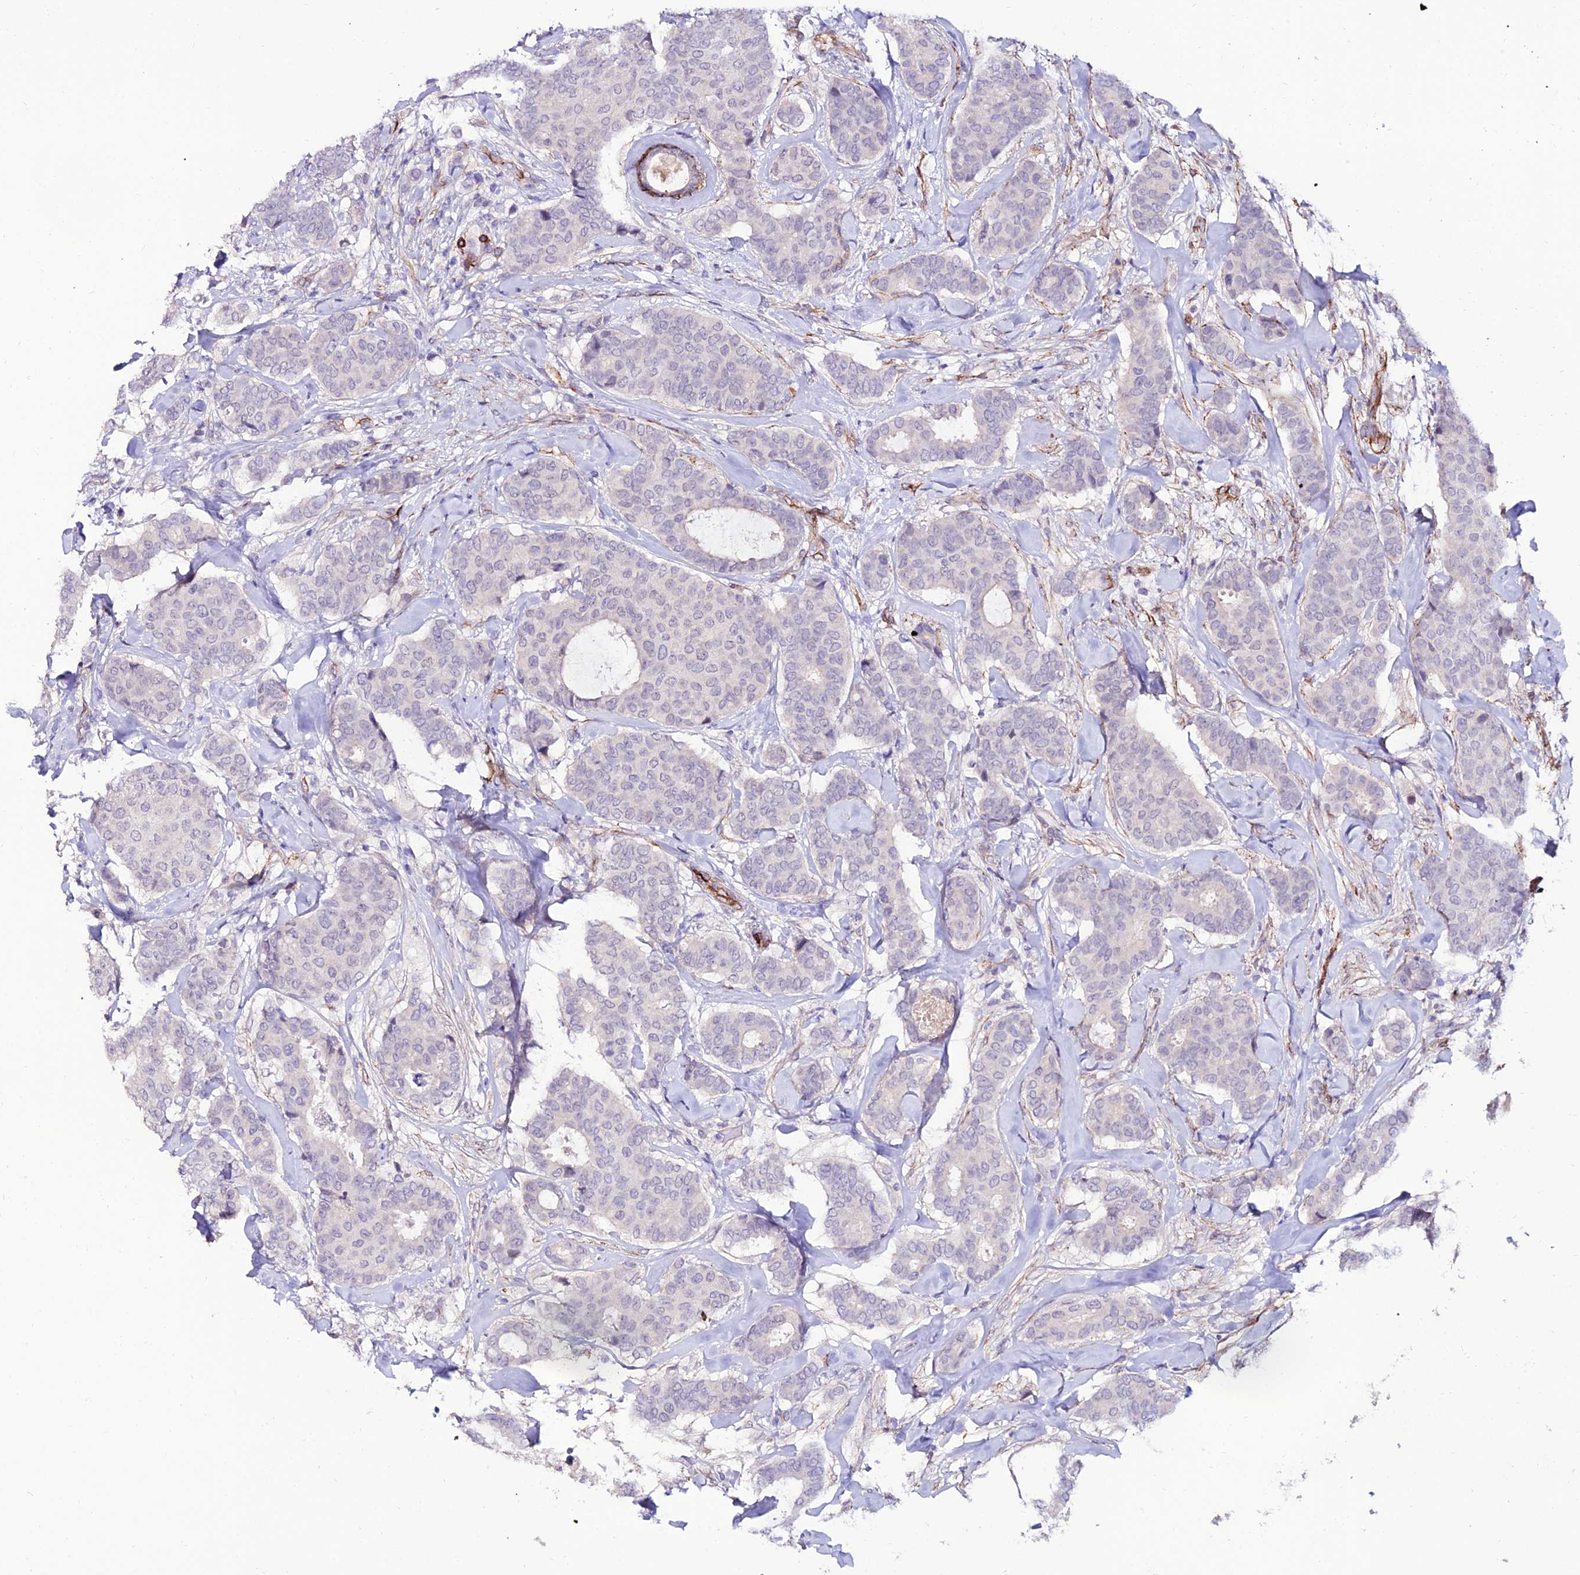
{"staining": {"intensity": "negative", "quantity": "none", "location": "none"}, "tissue": "breast cancer", "cell_type": "Tumor cells", "image_type": "cancer", "snomed": [{"axis": "morphology", "description": "Duct carcinoma"}, {"axis": "topography", "description": "Breast"}], "caption": "The photomicrograph reveals no staining of tumor cells in infiltrating ductal carcinoma (breast).", "gene": "ALDH3B2", "patient": {"sex": "female", "age": 75}}